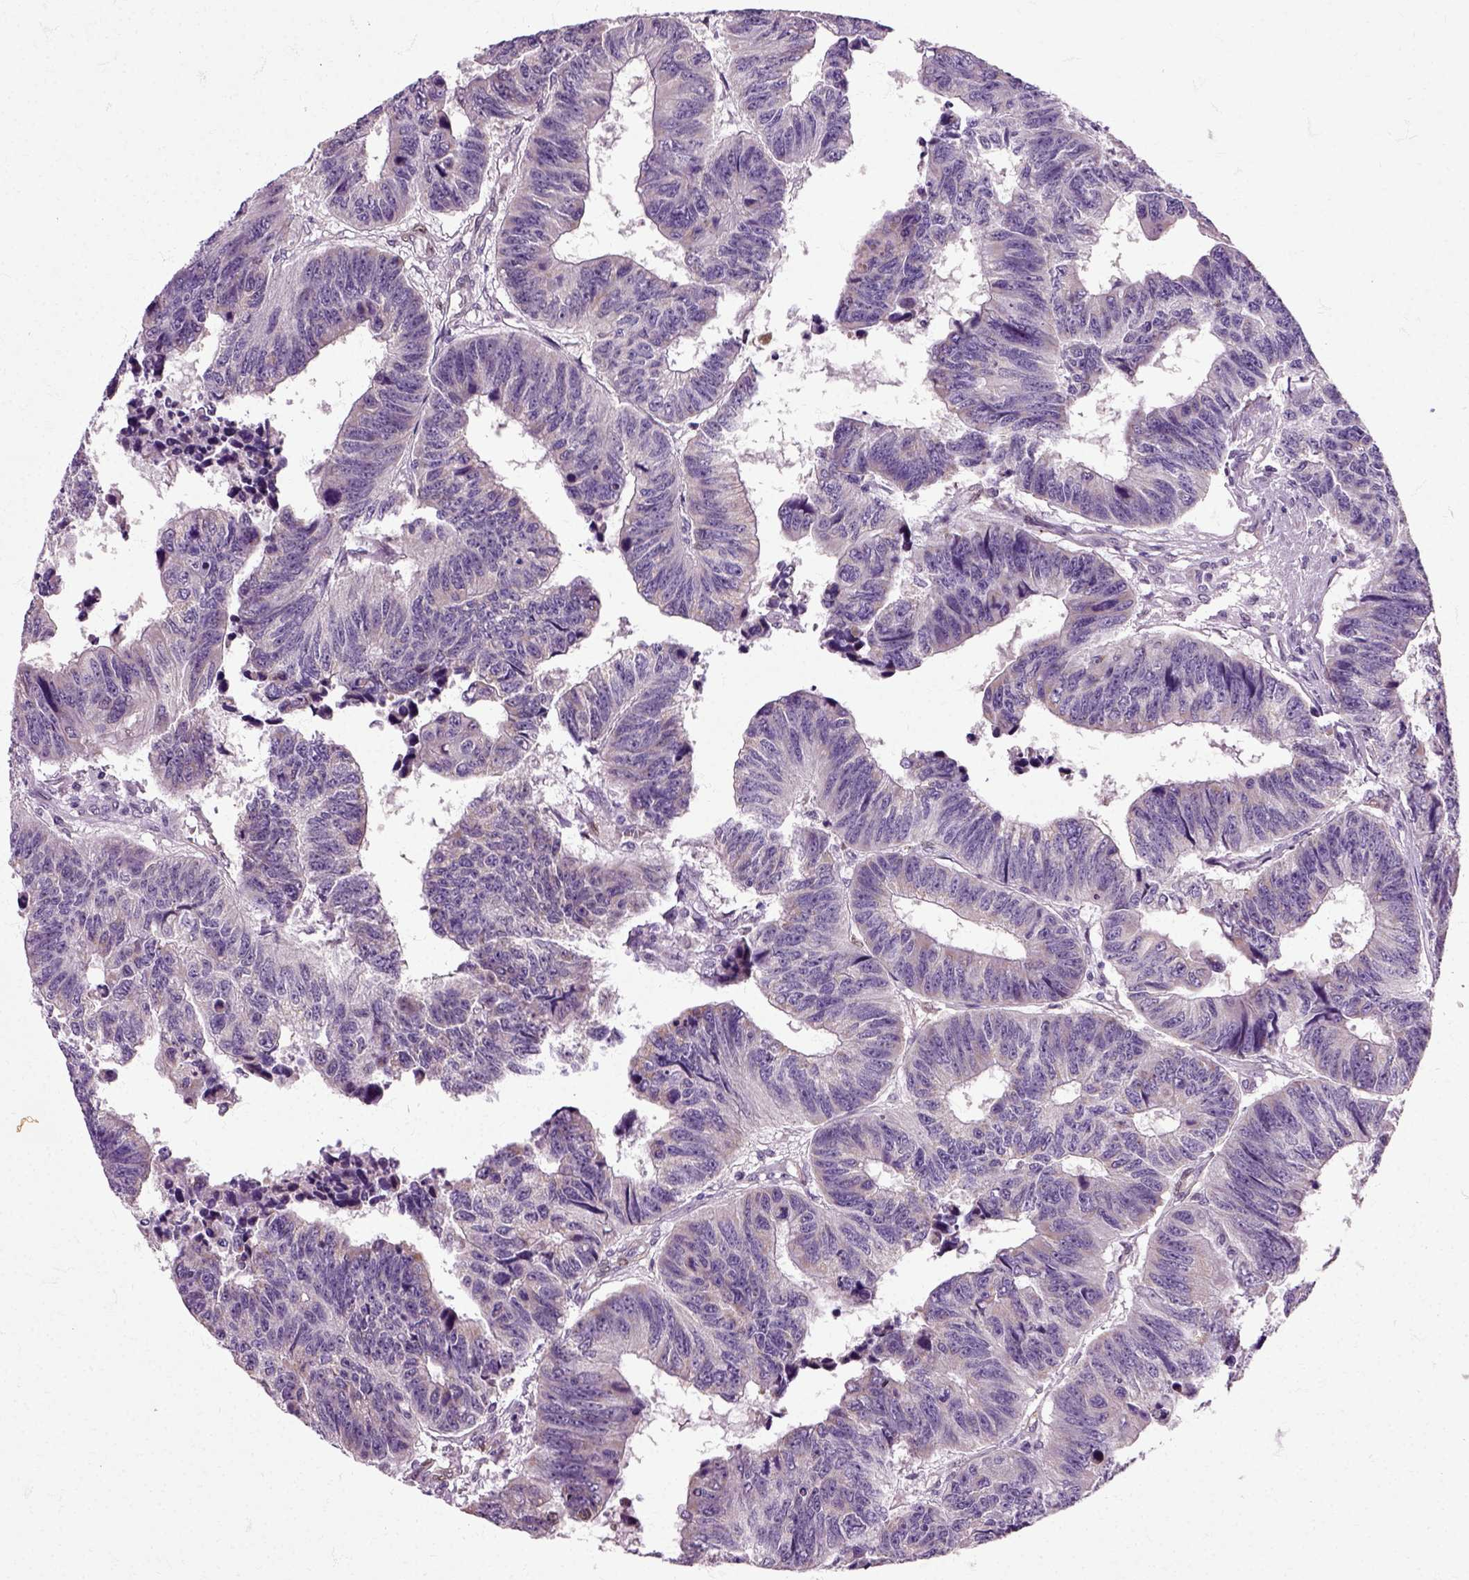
{"staining": {"intensity": "weak", "quantity": "<25%", "location": "cytoplasmic/membranous"}, "tissue": "colorectal cancer", "cell_type": "Tumor cells", "image_type": "cancer", "snomed": [{"axis": "morphology", "description": "Adenocarcinoma, NOS"}, {"axis": "topography", "description": "Rectum"}], "caption": "High magnification brightfield microscopy of adenocarcinoma (colorectal) stained with DAB (3,3'-diaminobenzidine) (brown) and counterstained with hematoxylin (blue): tumor cells show no significant positivity.", "gene": "HSPA2", "patient": {"sex": "female", "age": 85}}